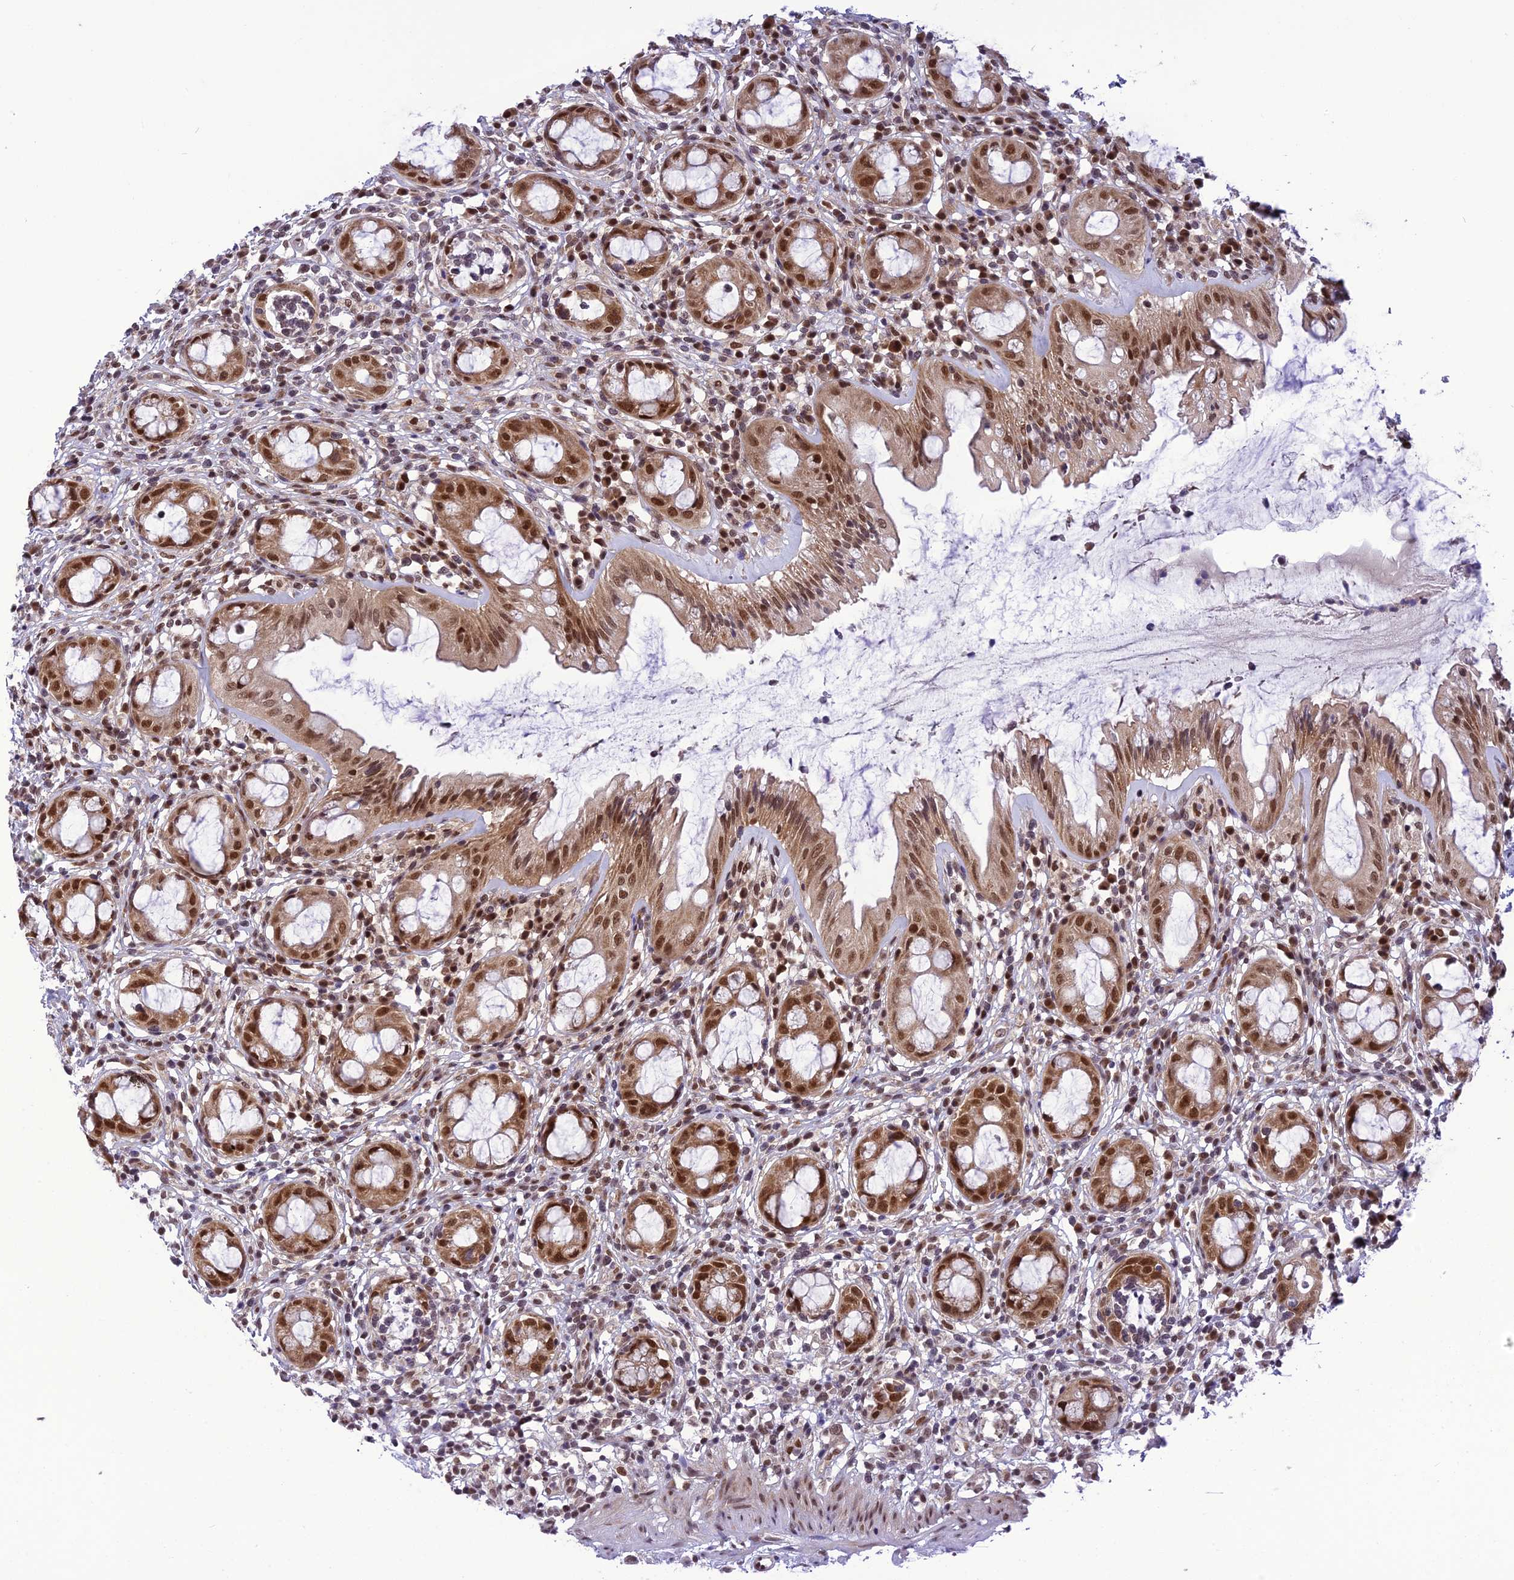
{"staining": {"intensity": "strong", "quantity": ">75%", "location": "cytoplasmic/membranous,nuclear"}, "tissue": "rectum", "cell_type": "Glandular cells", "image_type": "normal", "snomed": [{"axis": "morphology", "description": "Normal tissue, NOS"}, {"axis": "topography", "description": "Rectum"}], "caption": "A histopathology image of human rectum stained for a protein demonstrates strong cytoplasmic/membranous,nuclear brown staining in glandular cells.", "gene": "RTRAF", "patient": {"sex": "female", "age": 57}}